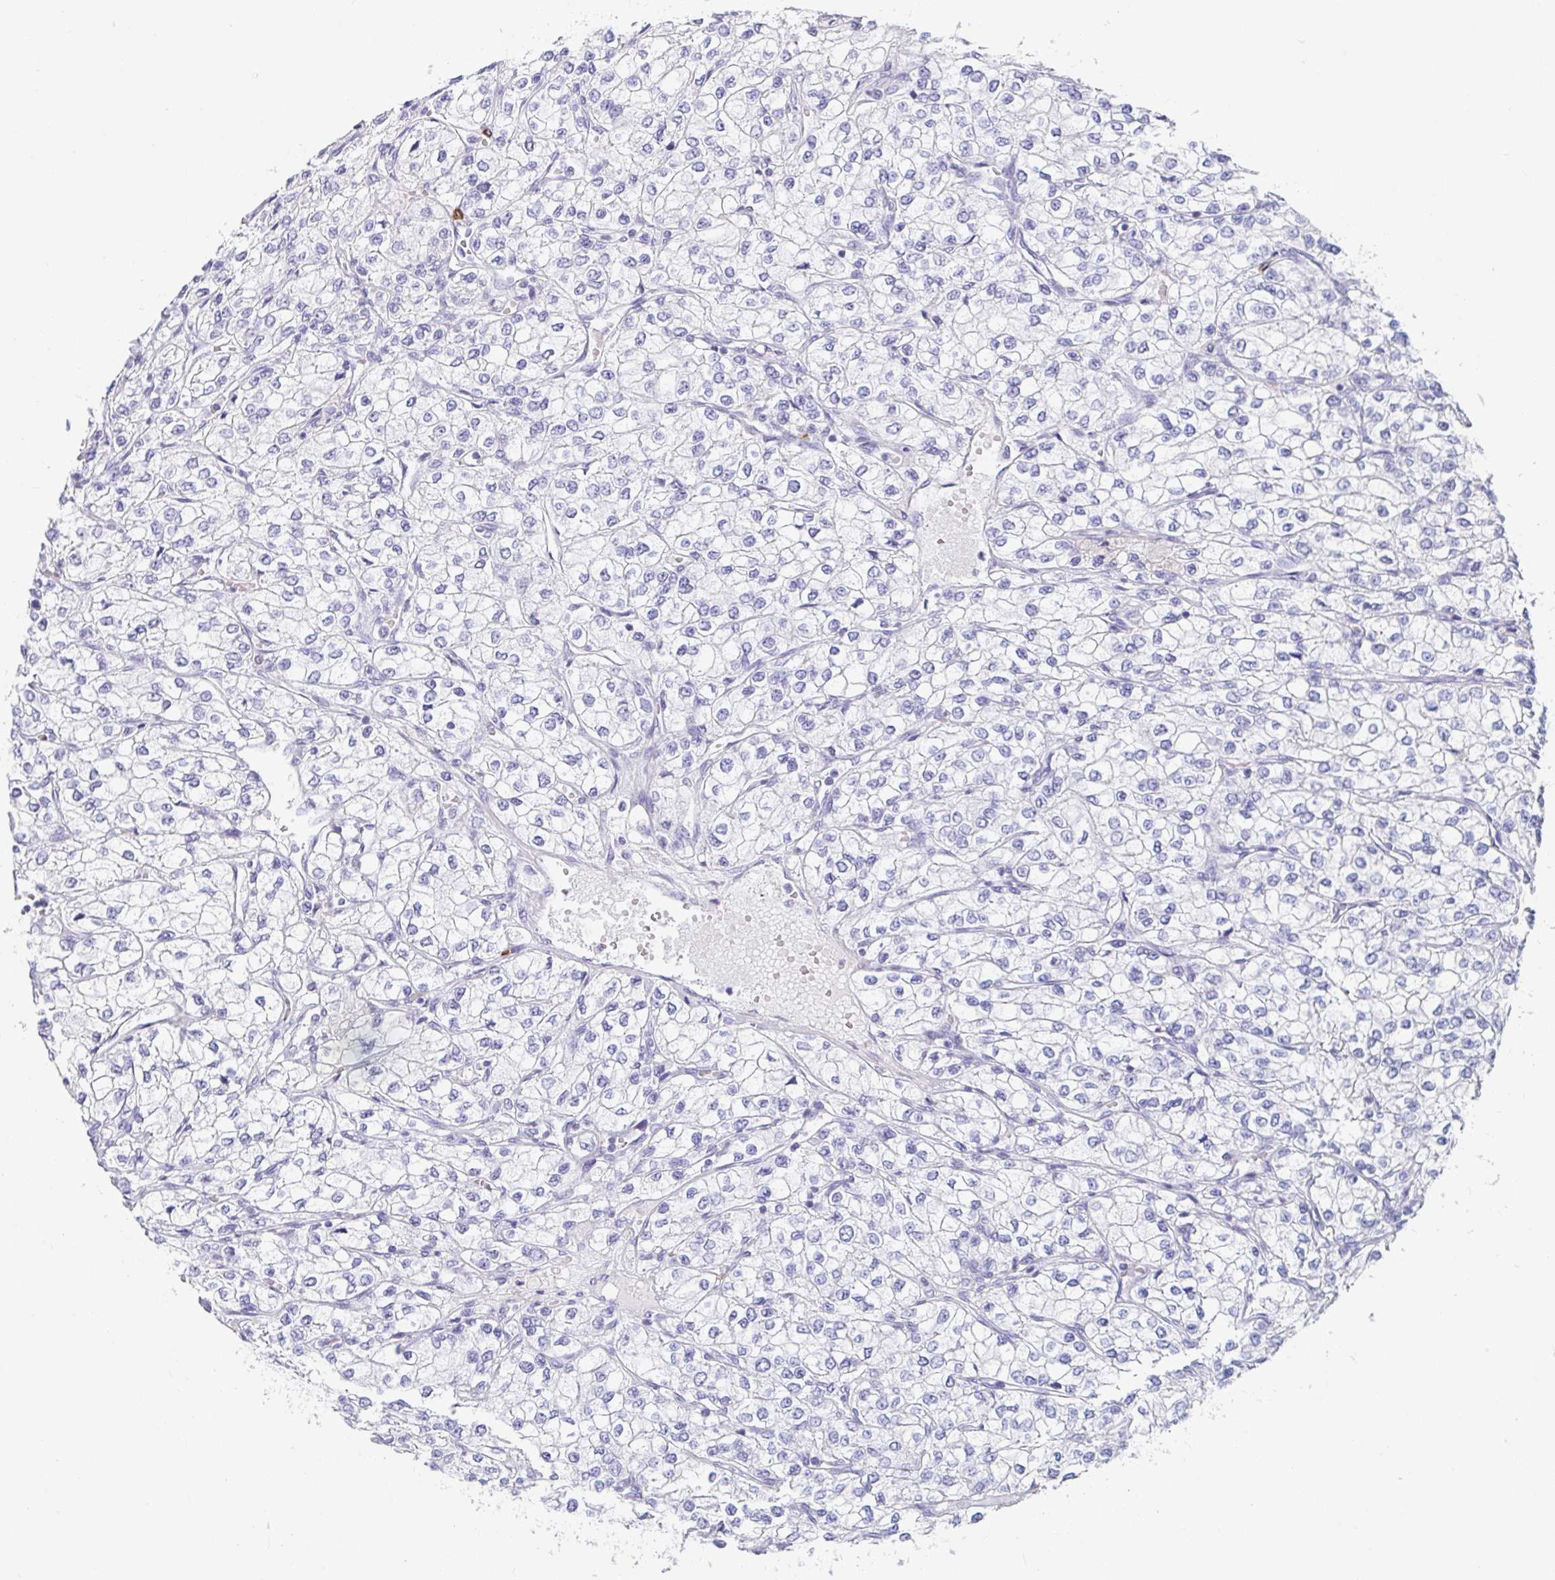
{"staining": {"intensity": "negative", "quantity": "none", "location": "none"}, "tissue": "renal cancer", "cell_type": "Tumor cells", "image_type": "cancer", "snomed": [{"axis": "morphology", "description": "Adenocarcinoma, NOS"}, {"axis": "topography", "description": "Kidney"}], "caption": "An immunohistochemistry histopathology image of renal adenocarcinoma is shown. There is no staining in tumor cells of renal adenocarcinoma.", "gene": "PLA2G1B", "patient": {"sex": "male", "age": 80}}